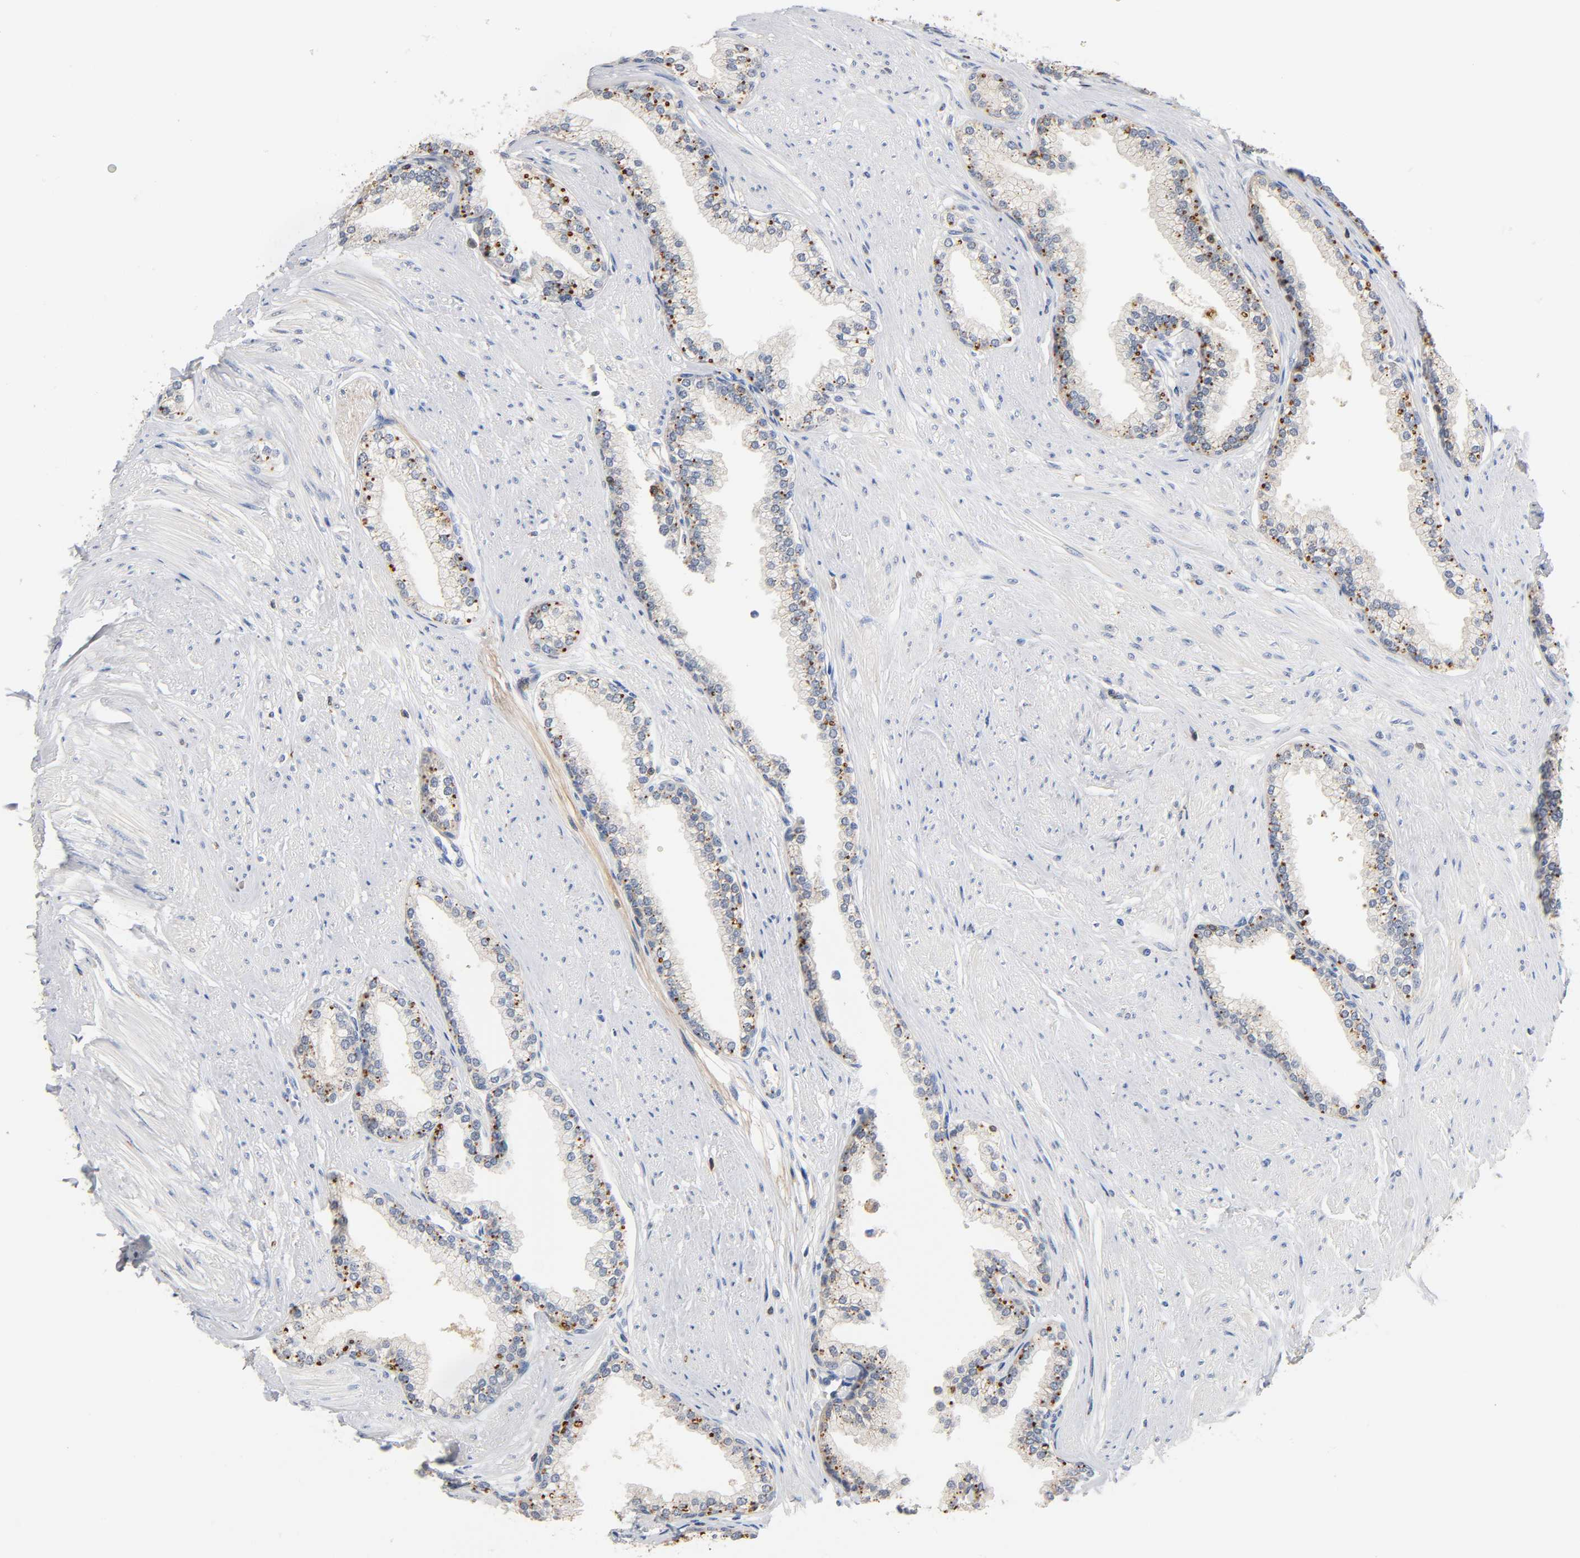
{"staining": {"intensity": "moderate", "quantity": "25%-75%", "location": "cytoplasmic/membranous"}, "tissue": "prostate", "cell_type": "Glandular cells", "image_type": "normal", "snomed": [{"axis": "morphology", "description": "Normal tissue, NOS"}, {"axis": "topography", "description": "Prostate"}], "caption": "Unremarkable prostate exhibits moderate cytoplasmic/membranous expression in approximately 25%-75% of glandular cells Using DAB (3,3'-diaminobenzidine) (brown) and hematoxylin (blue) stains, captured at high magnification using brightfield microscopy..", "gene": "UCKL1", "patient": {"sex": "male", "age": 64}}